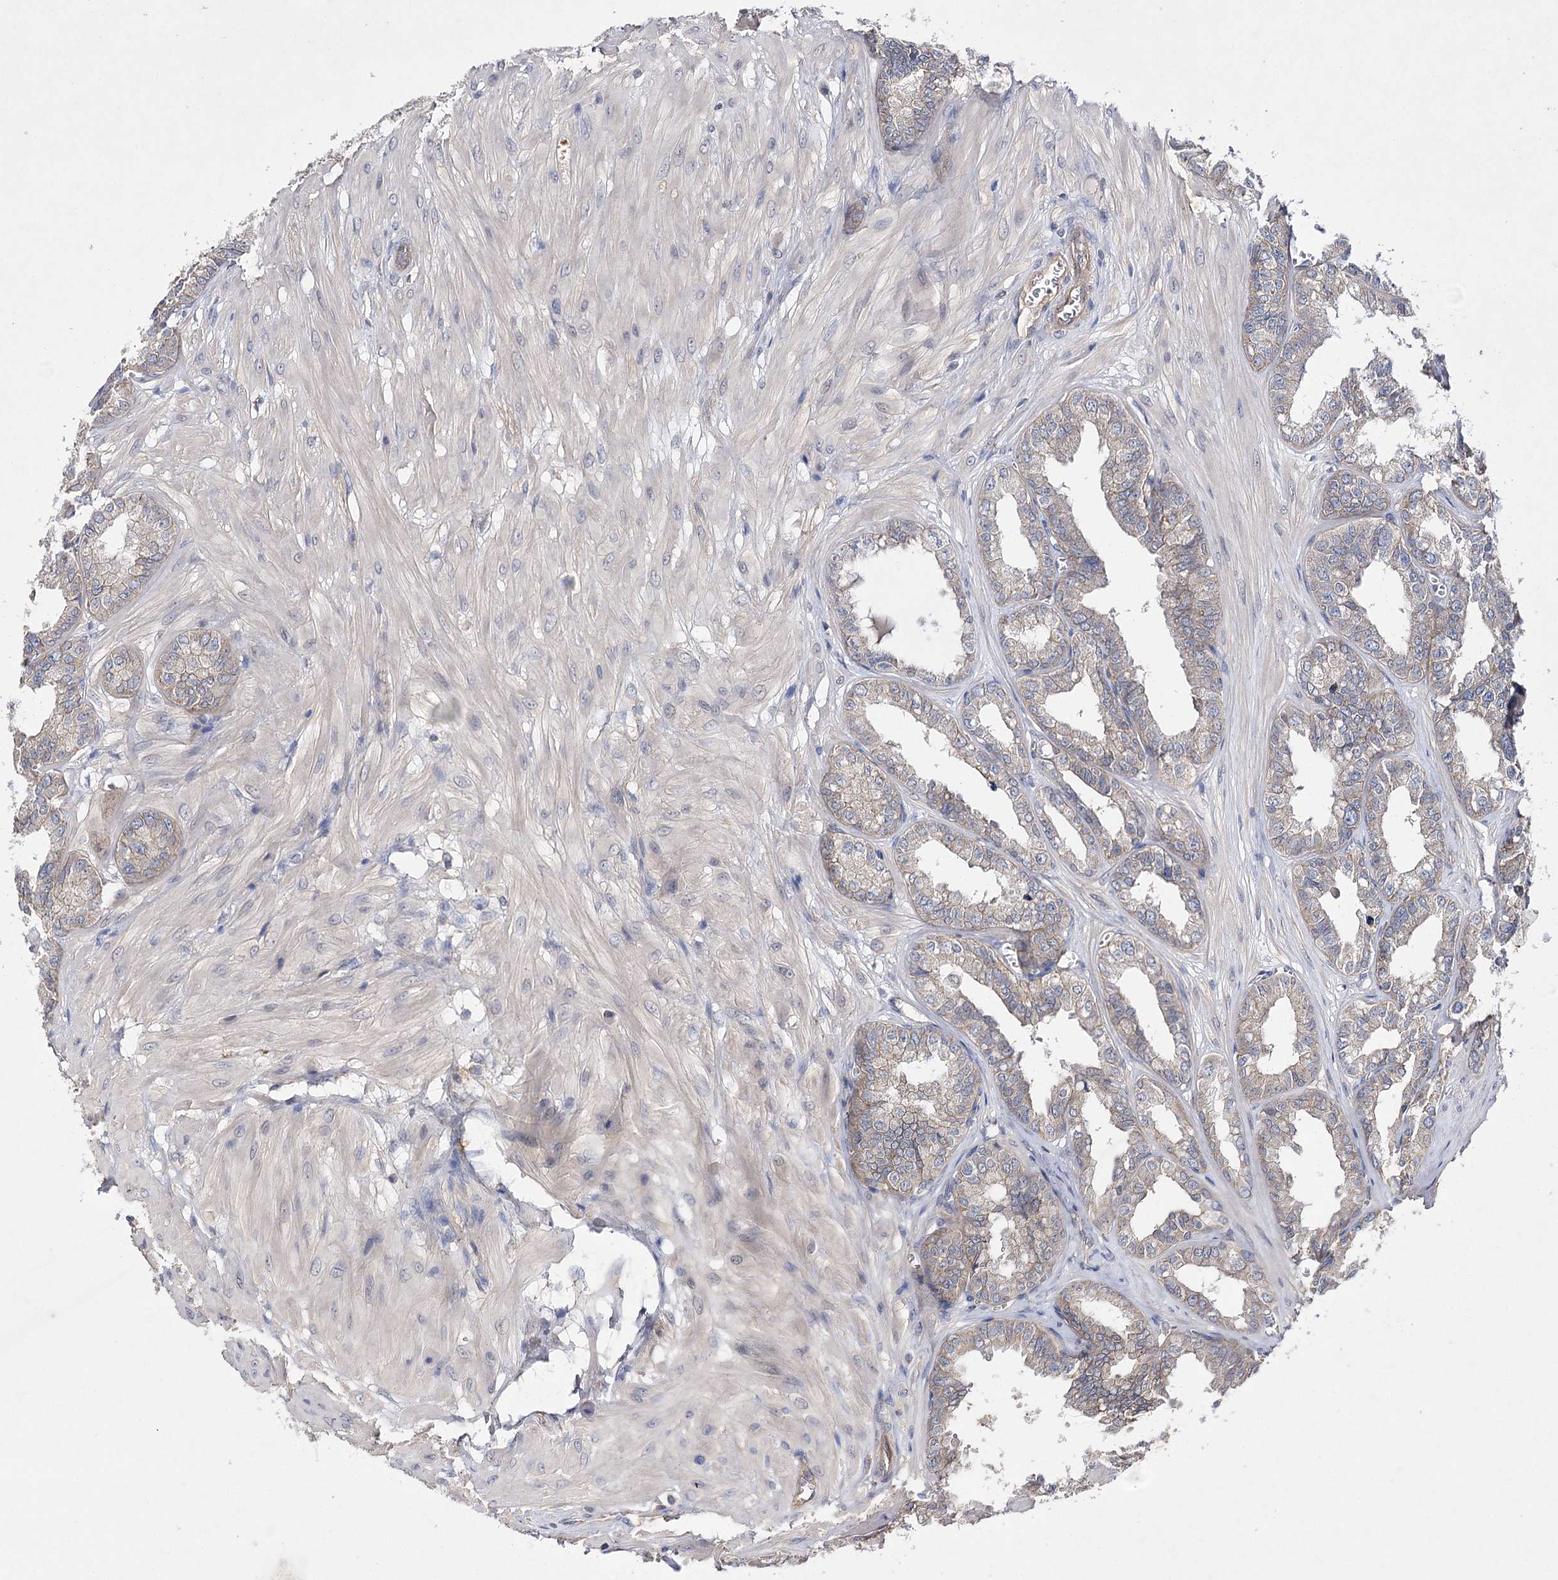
{"staining": {"intensity": "moderate", "quantity": "25%-75%", "location": "cytoplasmic/membranous"}, "tissue": "seminal vesicle", "cell_type": "Glandular cells", "image_type": "normal", "snomed": [{"axis": "morphology", "description": "Normal tissue, NOS"}, {"axis": "topography", "description": "Prostate"}, {"axis": "topography", "description": "Seminal veicle"}], "caption": "About 25%-75% of glandular cells in normal seminal vesicle exhibit moderate cytoplasmic/membranous protein staining as visualized by brown immunohistochemical staining.", "gene": "BCR", "patient": {"sex": "male", "age": 51}}